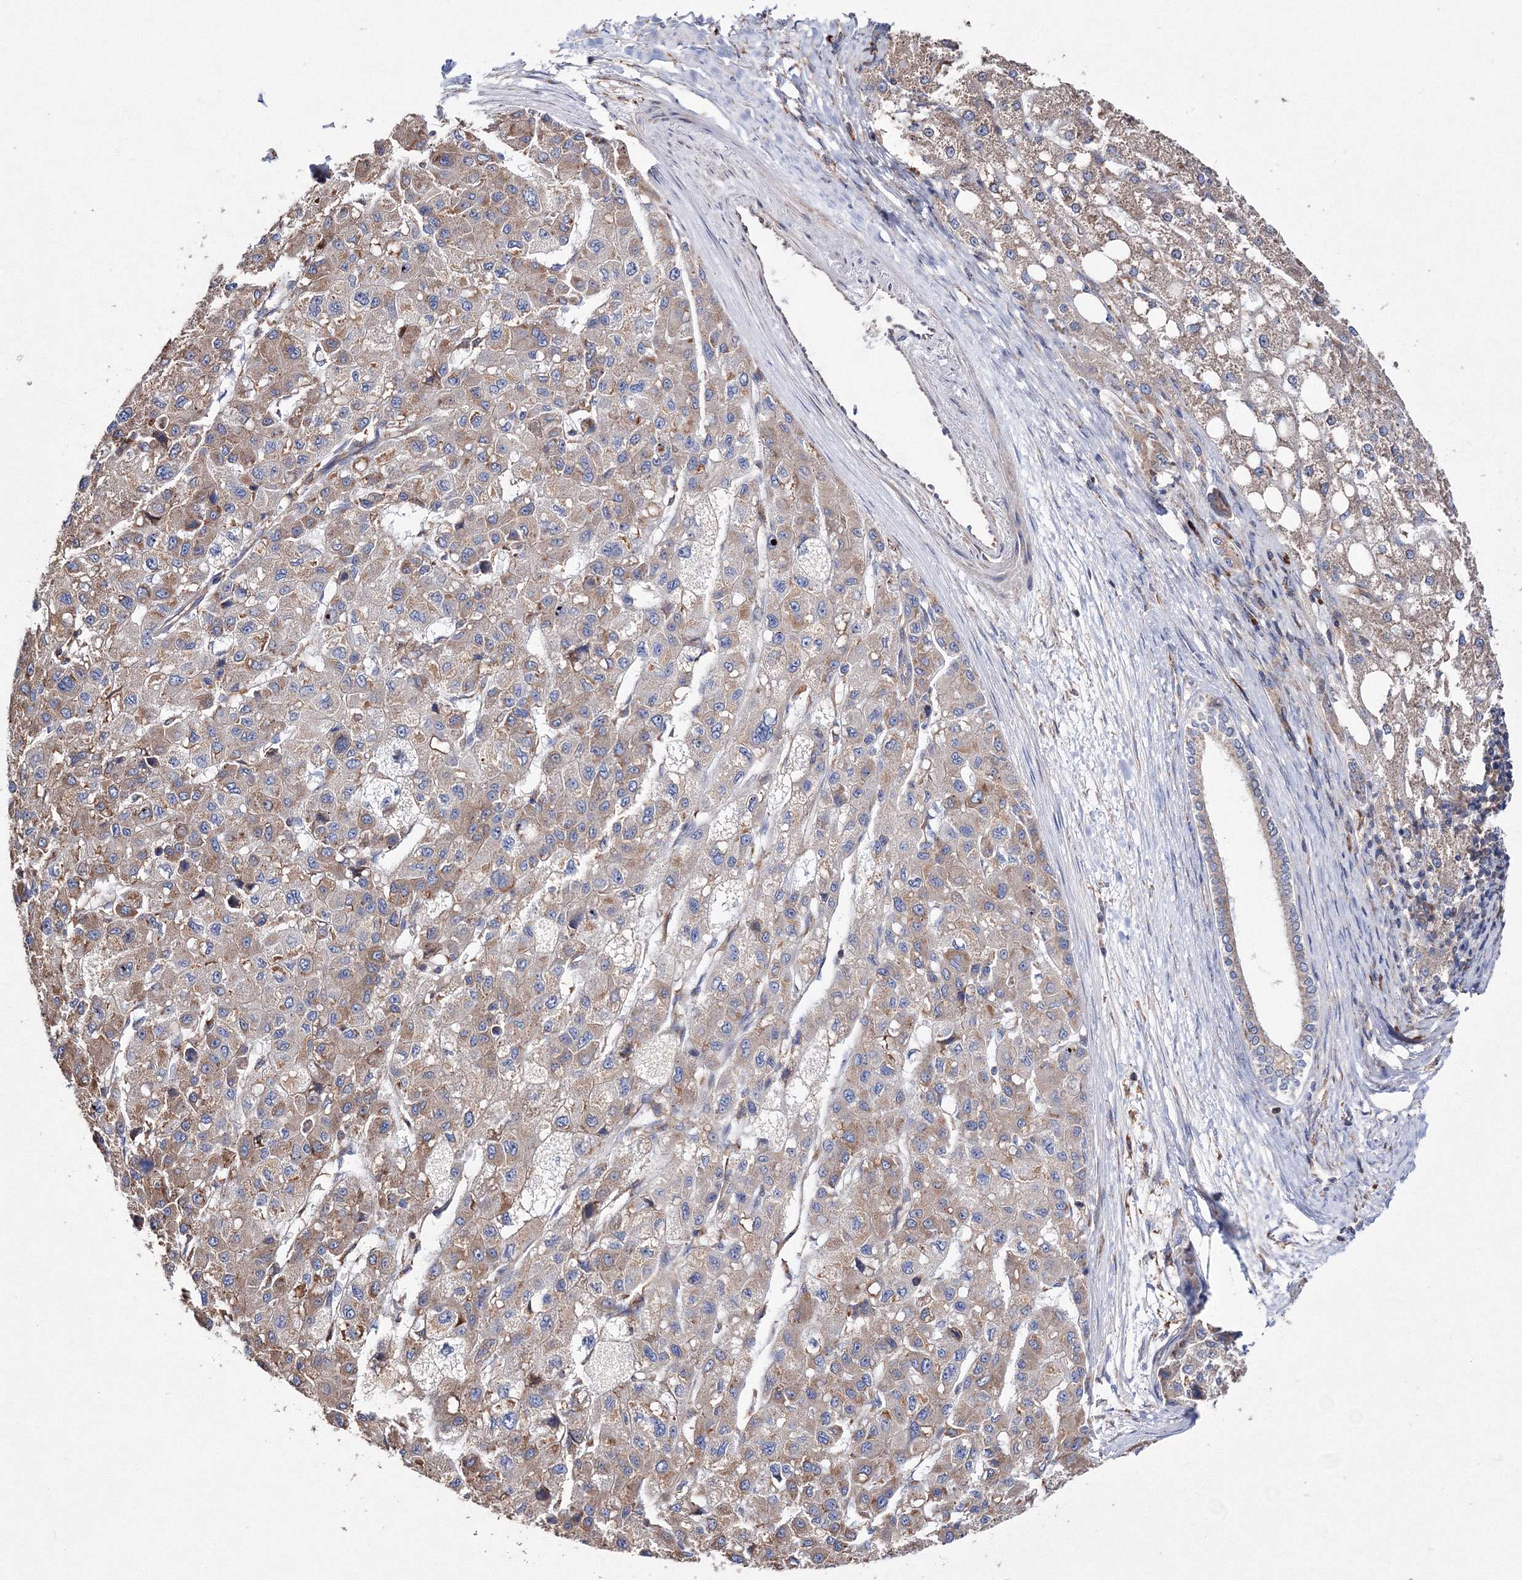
{"staining": {"intensity": "moderate", "quantity": ">75%", "location": "cytoplasmic/membranous"}, "tissue": "liver cancer", "cell_type": "Tumor cells", "image_type": "cancer", "snomed": [{"axis": "morphology", "description": "Carcinoma, Hepatocellular, NOS"}, {"axis": "topography", "description": "Liver"}], "caption": "High-power microscopy captured an immunohistochemistry photomicrograph of liver cancer, revealing moderate cytoplasmic/membranous expression in about >75% of tumor cells.", "gene": "VPS8", "patient": {"sex": "male", "age": 80}}